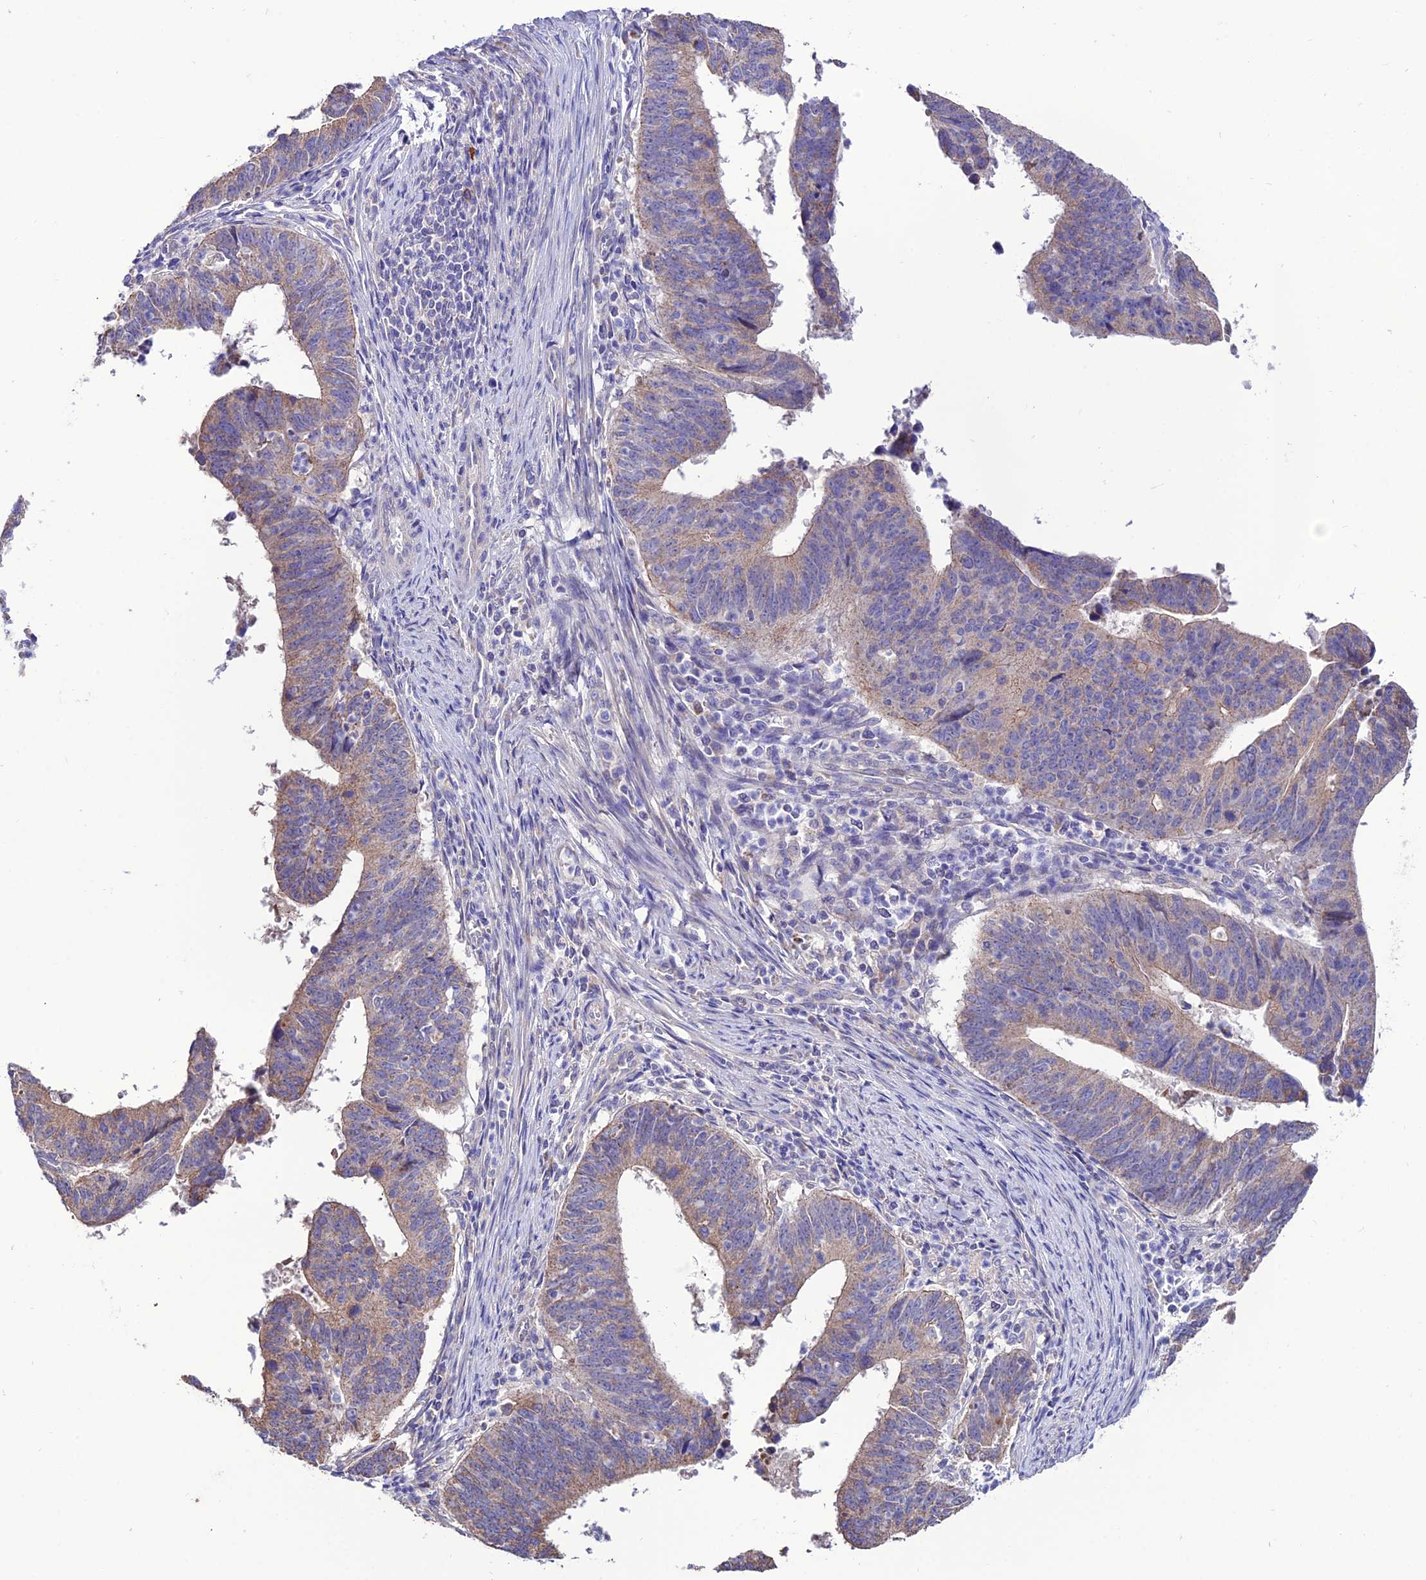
{"staining": {"intensity": "weak", "quantity": "25%-75%", "location": "cytoplasmic/membranous"}, "tissue": "stomach cancer", "cell_type": "Tumor cells", "image_type": "cancer", "snomed": [{"axis": "morphology", "description": "Adenocarcinoma, NOS"}, {"axis": "topography", "description": "Stomach"}], "caption": "A brown stain labels weak cytoplasmic/membranous staining of a protein in human adenocarcinoma (stomach) tumor cells.", "gene": "HOGA1", "patient": {"sex": "male", "age": 59}}